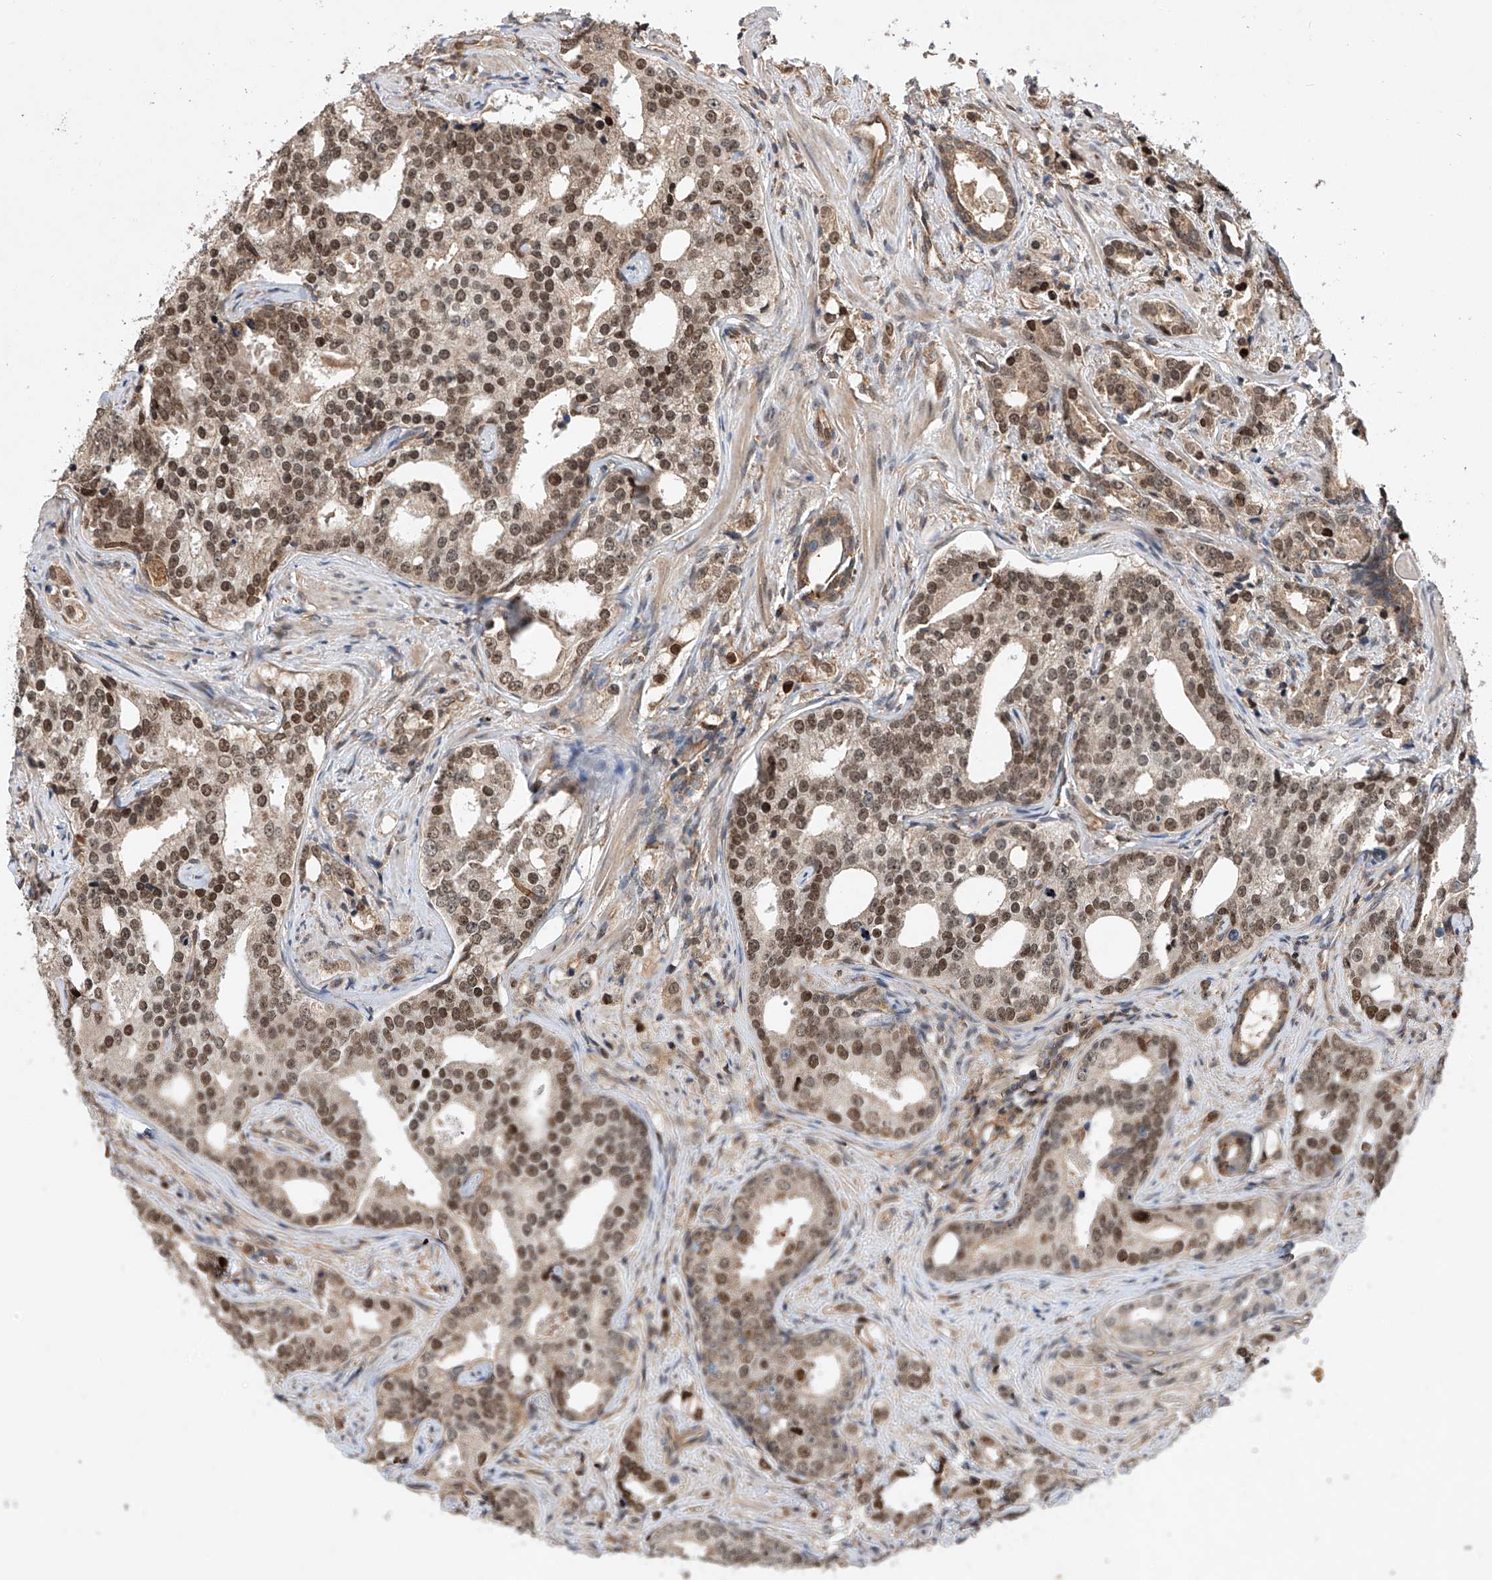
{"staining": {"intensity": "moderate", "quantity": ">75%", "location": "cytoplasmic/membranous,nuclear"}, "tissue": "prostate cancer", "cell_type": "Tumor cells", "image_type": "cancer", "snomed": [{"axis": "morphology", "description": "Adenocarcinoma, High grade"}, {"axis": "topography", "description": "Prostate"}], "caption": "Immunohistochemistry (IHC) micrograph of neoplastic tissue: human high-grade adenocarcinoma (prostate) stained using IHC demonstrates medium levels of moderate protein expression localized specifically in the cytoplasmic/membranous and nuclear of tumor cells, appearing as a cytoplasmic/membranous and nuclear brown color.", "gene": "RILPL2", "patient": {"sex": "male", "age": 62}}